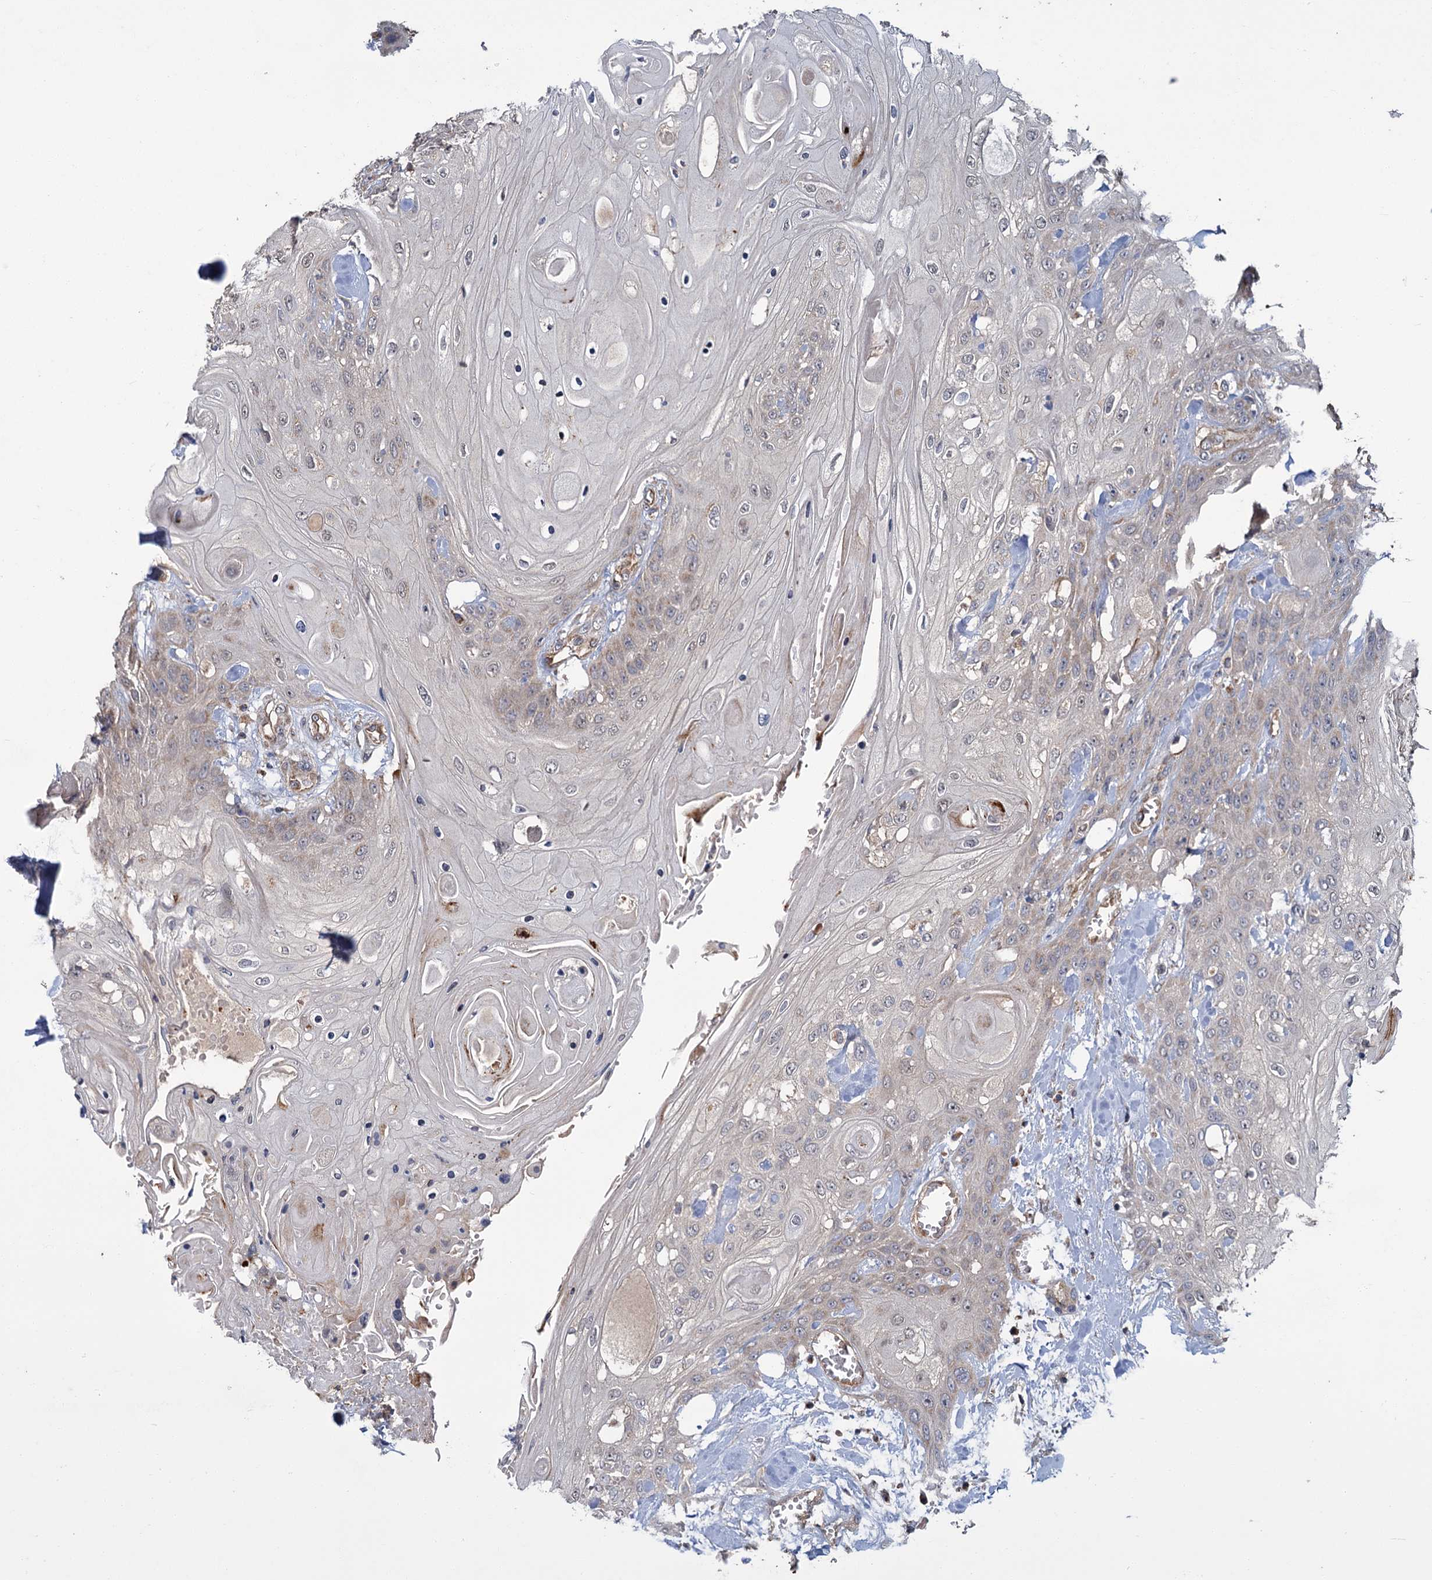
{"staining": {"intensity": "negative", "quantity": "none", "location": "none"}, "tissue": "head and neck cancer", "cell_type": "Tumor cells", "image_type": "cancer", "snomed": [{"axis": "morphology", "description": "Squamous cell carcinoma, NOS"}, {"axis": "topography", "description": "Head-Neck"}], "caption": "The photomicrograph demonstrates no staining of tumor cells in head and neck squamous cell carcinoma.", "gene": "DYNC2H1", "patient": {"sex": "female", "age": 43}}